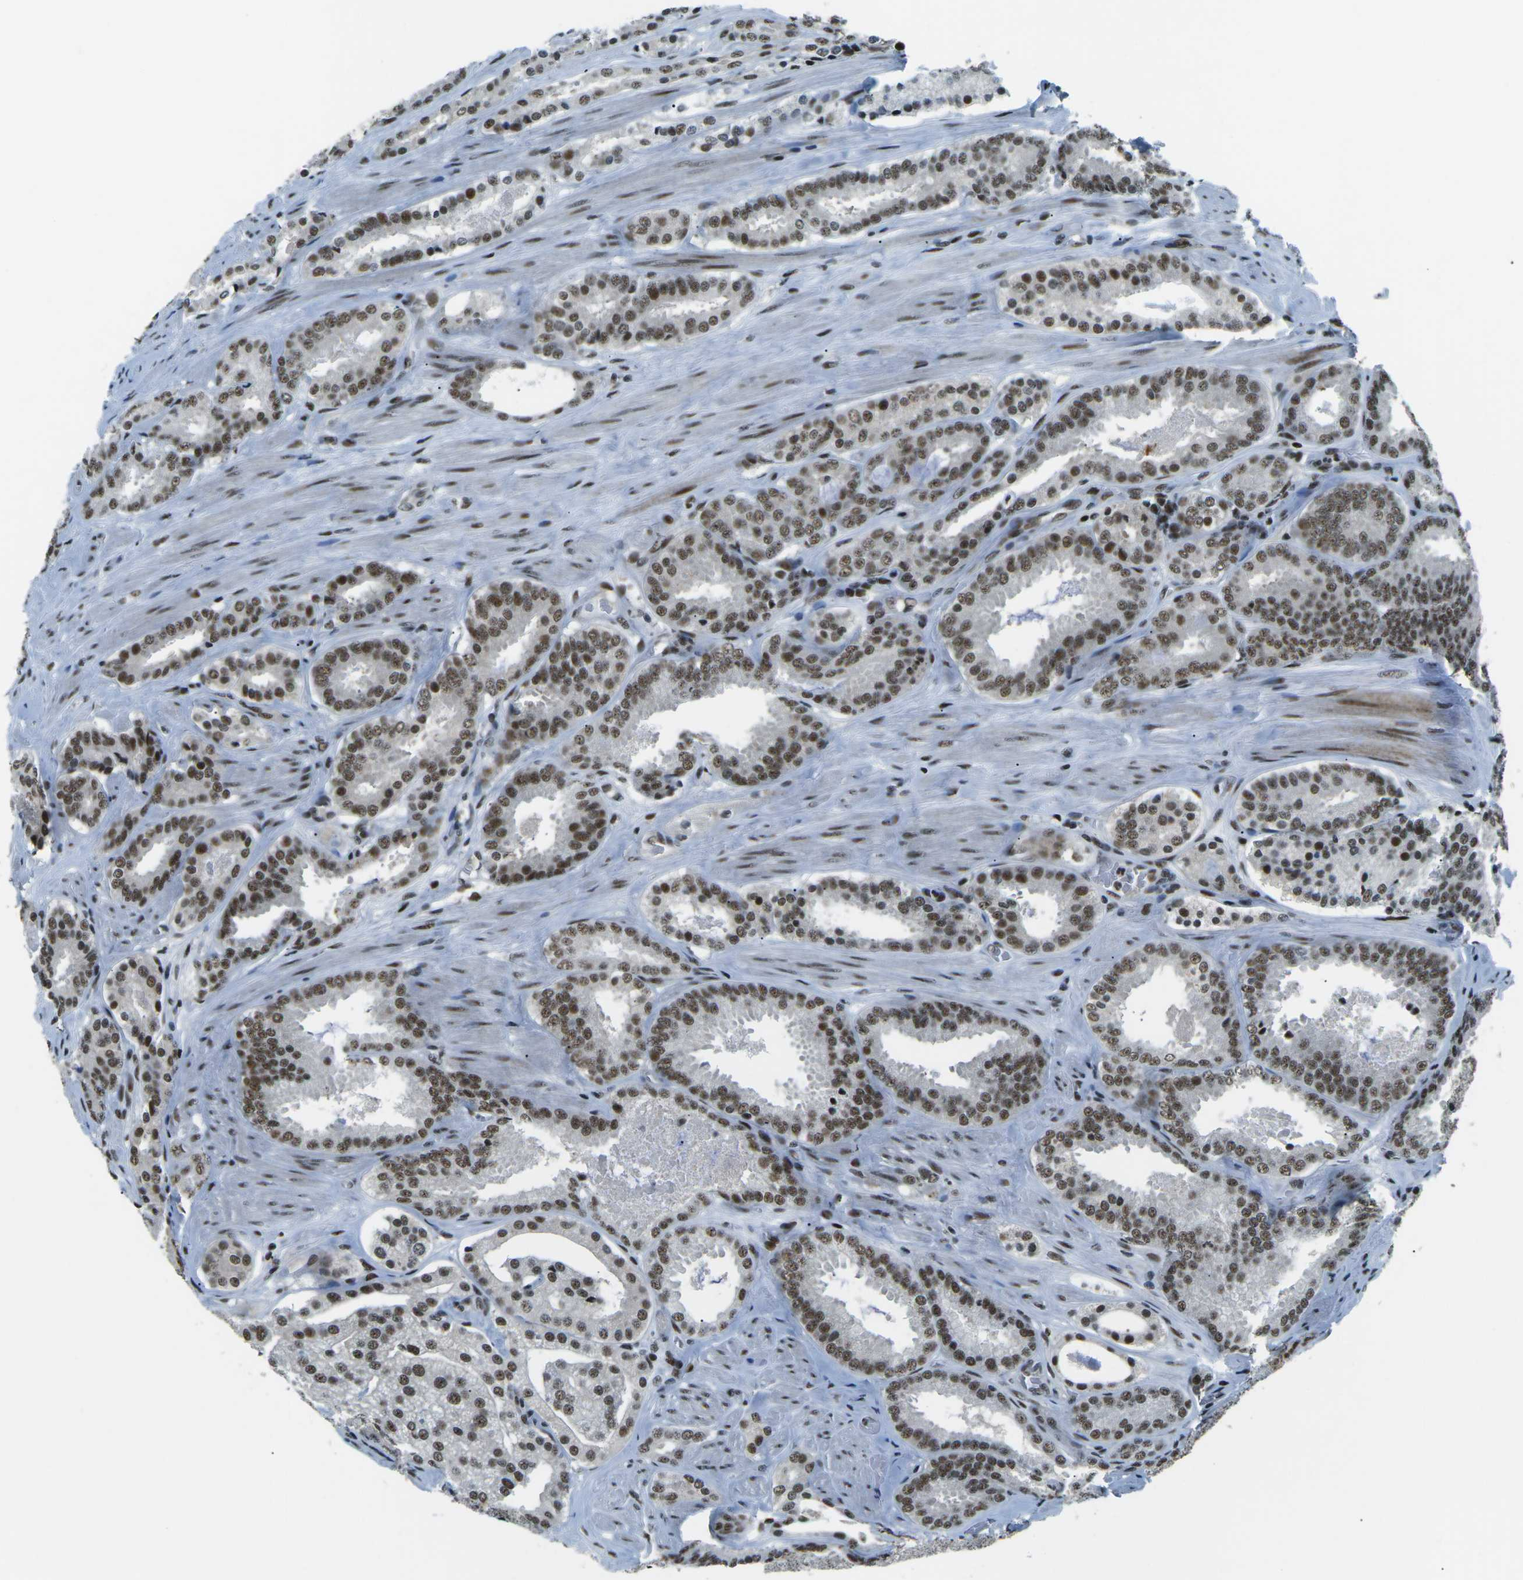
{"staining": {"intensity": "moderate", "quantity": ">75%", "location": "nuclear"}, "tissue": "prostate cancer", "cell_type": "Tumor cells", "image_type": "cancer", "snomed": [{"axis": "morphology", "description": "Adenocarcinoma, Low grade"}, {"axis": "topography", "description": "Prostate"}], "caption": "Protein expression analysis of low-grade adenocarcinoma (prostate) displays moderate nuclear staining in about >75% of tumor cells.", "gene": "RBL2", "patient": {"sex": "male", "age": 69}}